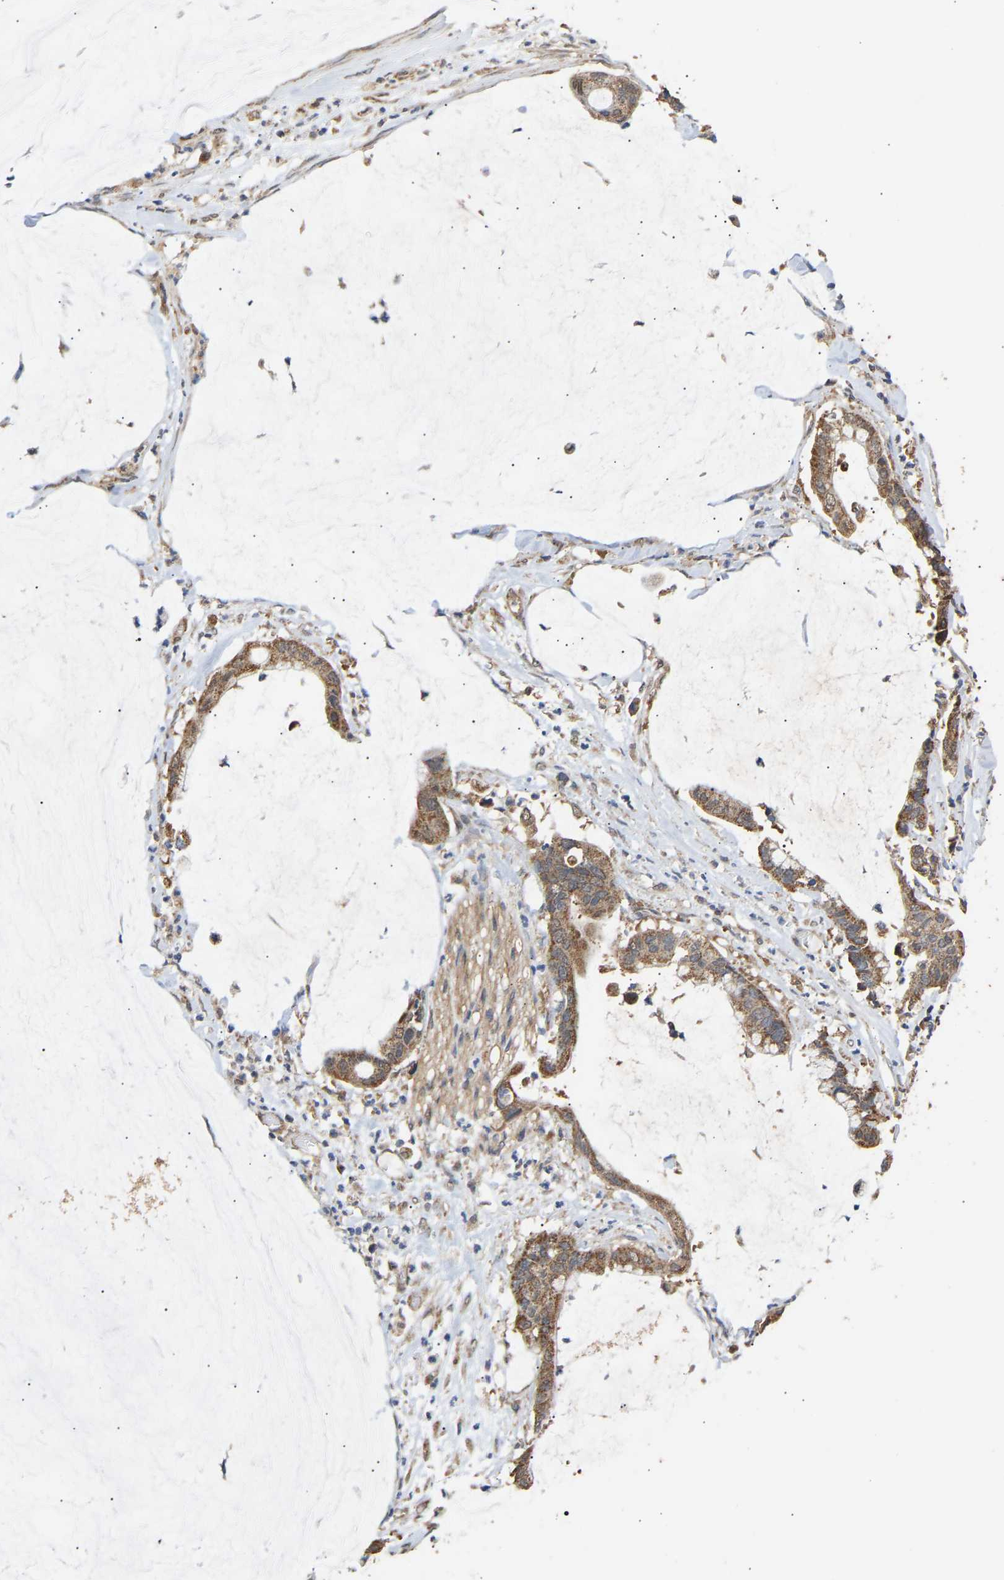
{"staining": {"intensity": "moderate", "quantity": ">75%", "location": "cytoplasmic/membranous"}, "tissue": "pancreatic cancer", "cell_type": "Tumor cells", "image_type": "cancer", "snomed": [{"axis": "morphology", "description": "Adenocarcinoma, NOS"}, {"axis": "topography", "description": "Pancreas"}], "caption": "This micrograph exhibits adenocarcinoma (pancreatic) stained with immunohistochemistry (IHC) to label a protein in brown. The cytoplasmic/membranous of tumor cells show moderate positivity for the protein. Nuclei are counter-stained blue.", "gene": "ZNF26", "patient": {"sex": "male", "age": 41}}